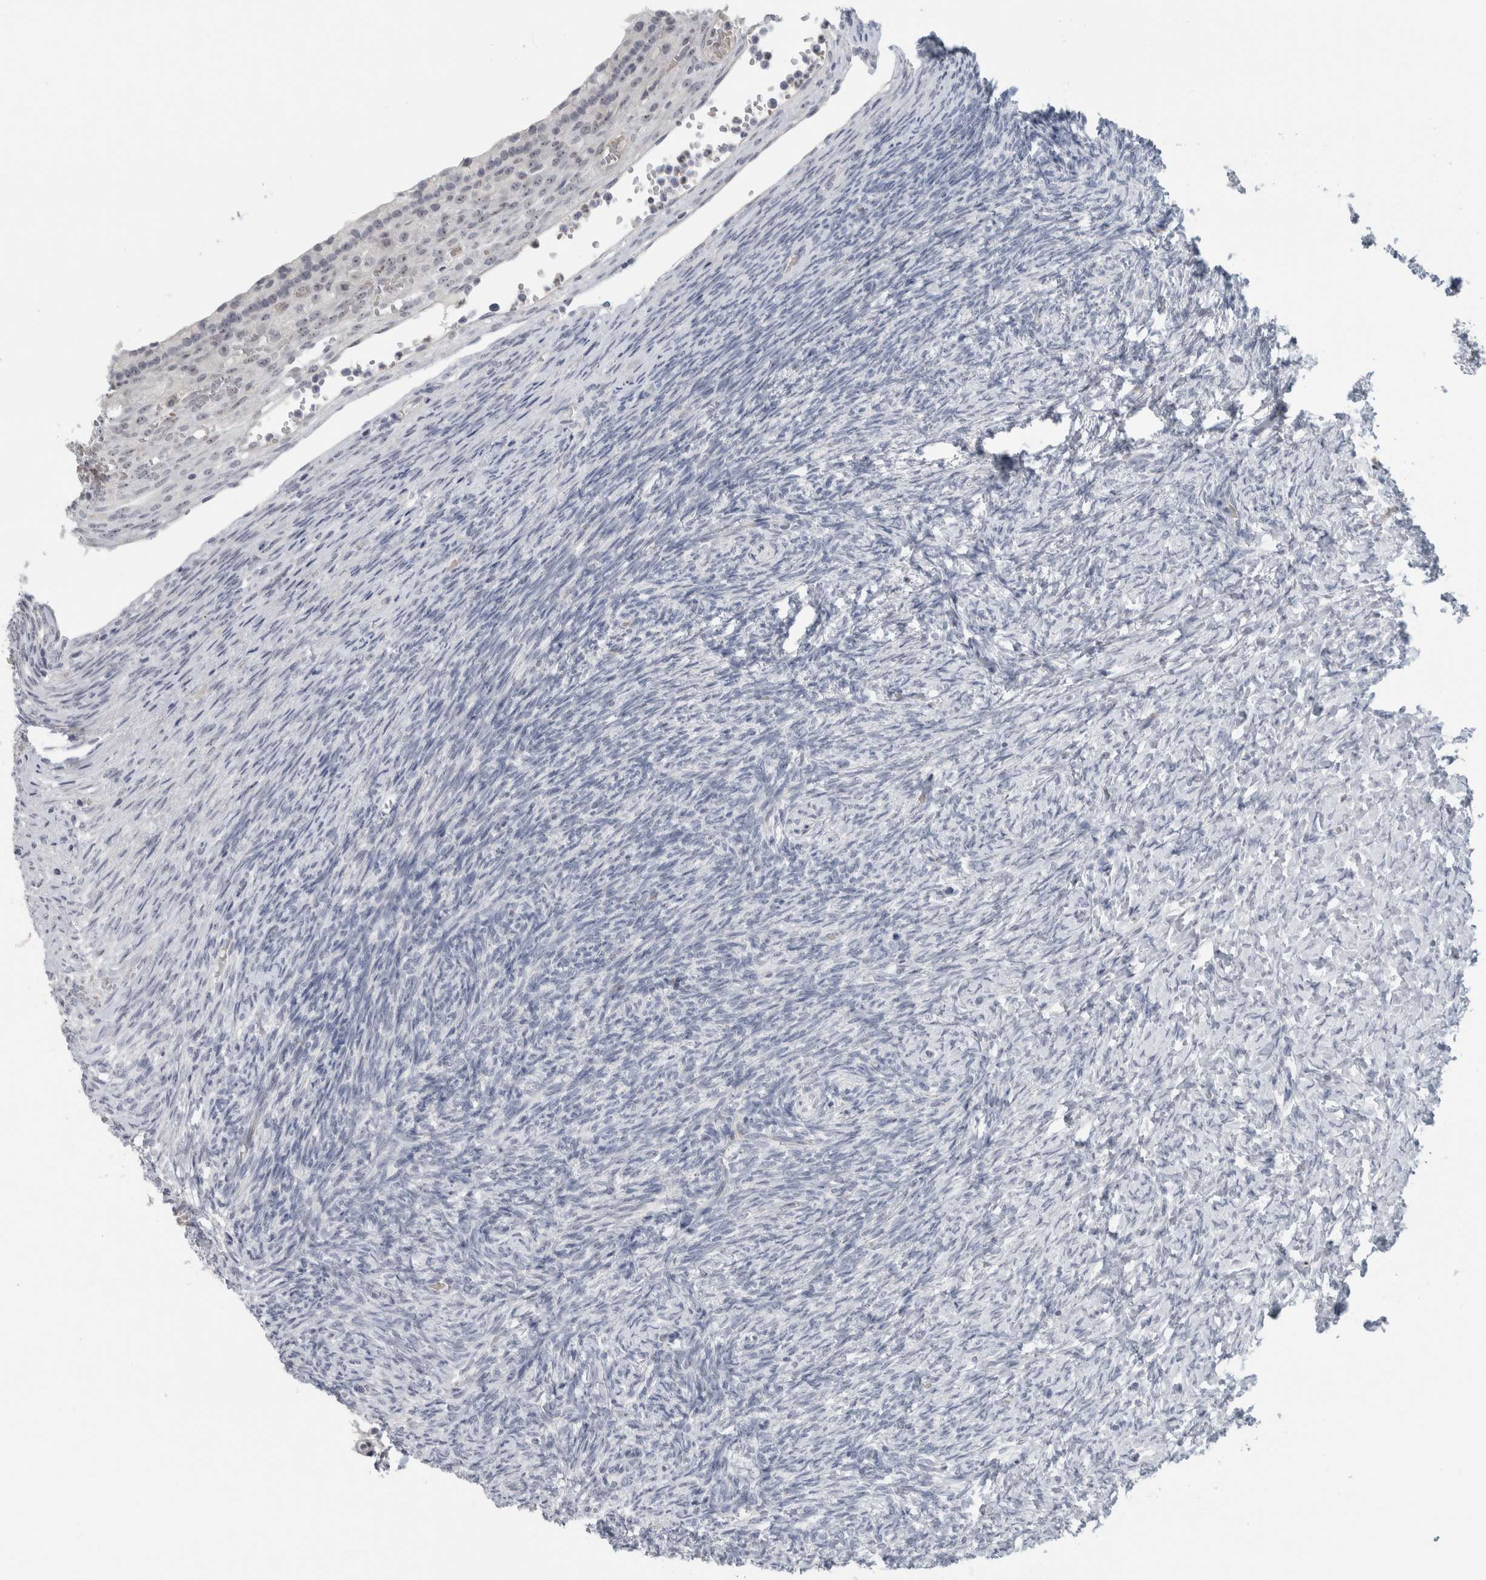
{"staining": {"intensity": "negative", "quantity": "none", "location": "none"}, "tissue": "ovary", "cell_type": "Follicle cells", "image_type": "normal", "snomed": [{"axis": "morphology", "description": "Normal tissue, NOS"}, {"axis": "topography", "description": "Ovary"}], "caption": "Micrograph shows no protein staining in follicle cells of benign ovary. (Immunohistochemistry, brightfield microscopy, high magnification).", "gene": "FMR1NB", "patient": {"sex": "female", "age": 41}}